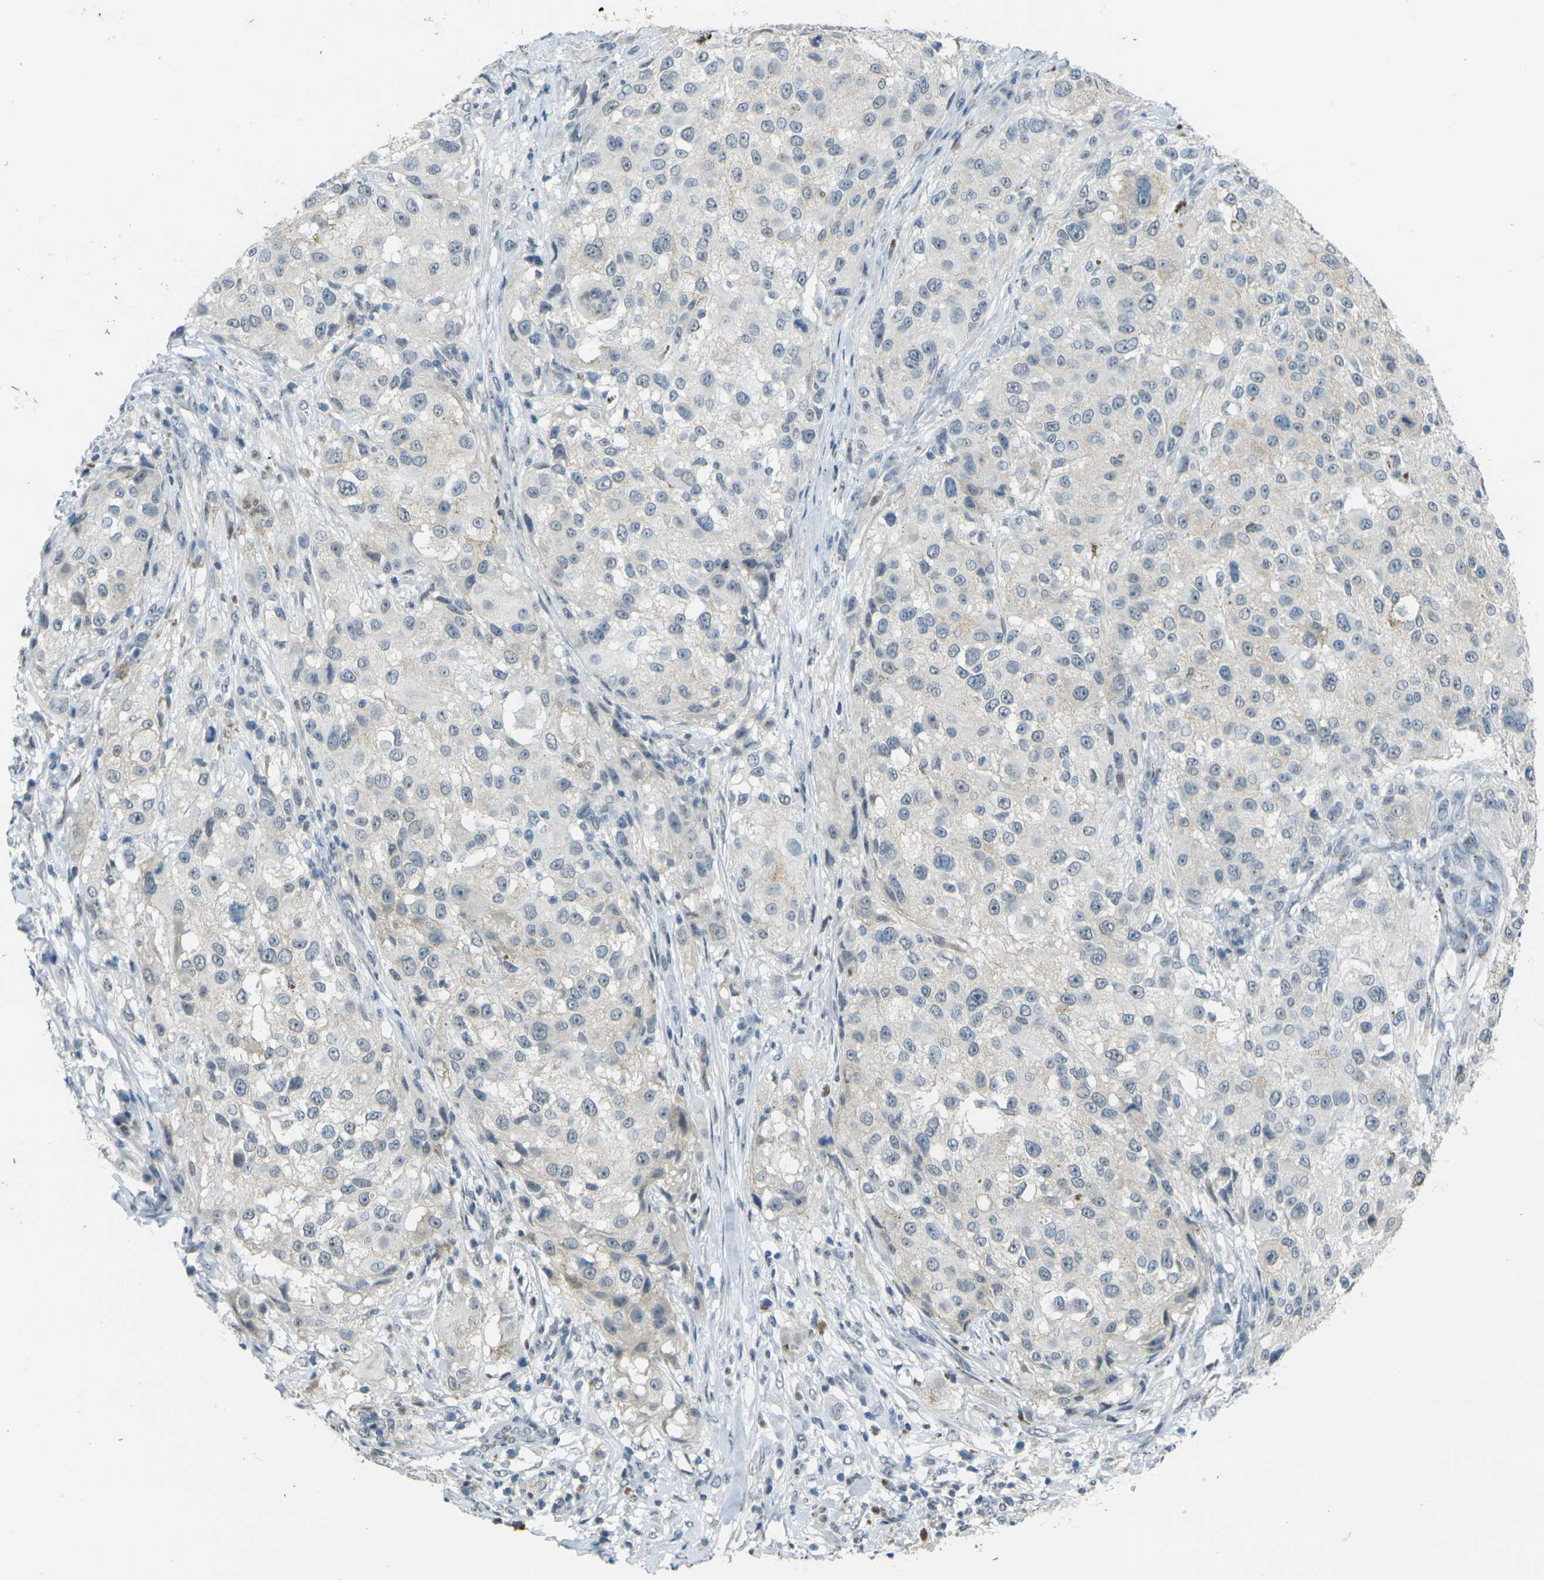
{"staining": {"intensity": "weak", "quantity": "25%-75%", "location": "cytoplasmic/membranous"}, "tissue": "melanoma", "cell_type": "Tumor cells", "image_type": "cancer", "snomed": [{"axis": "morphology", "description": "Necrosis, NOS"}, {"axis": "morphology", "description": "Malignant melanoma, NOS"}, {"axis": "topography", "description": "Skin"}], "caption": "Protein staining of malignant melanoma tissue demonstrates weak cytoplasmic/membranous staining in approximately 25%-75% of tumor cells.", "gene": "SPTBN2", "patient": {"sex": "female", "age": 87}}